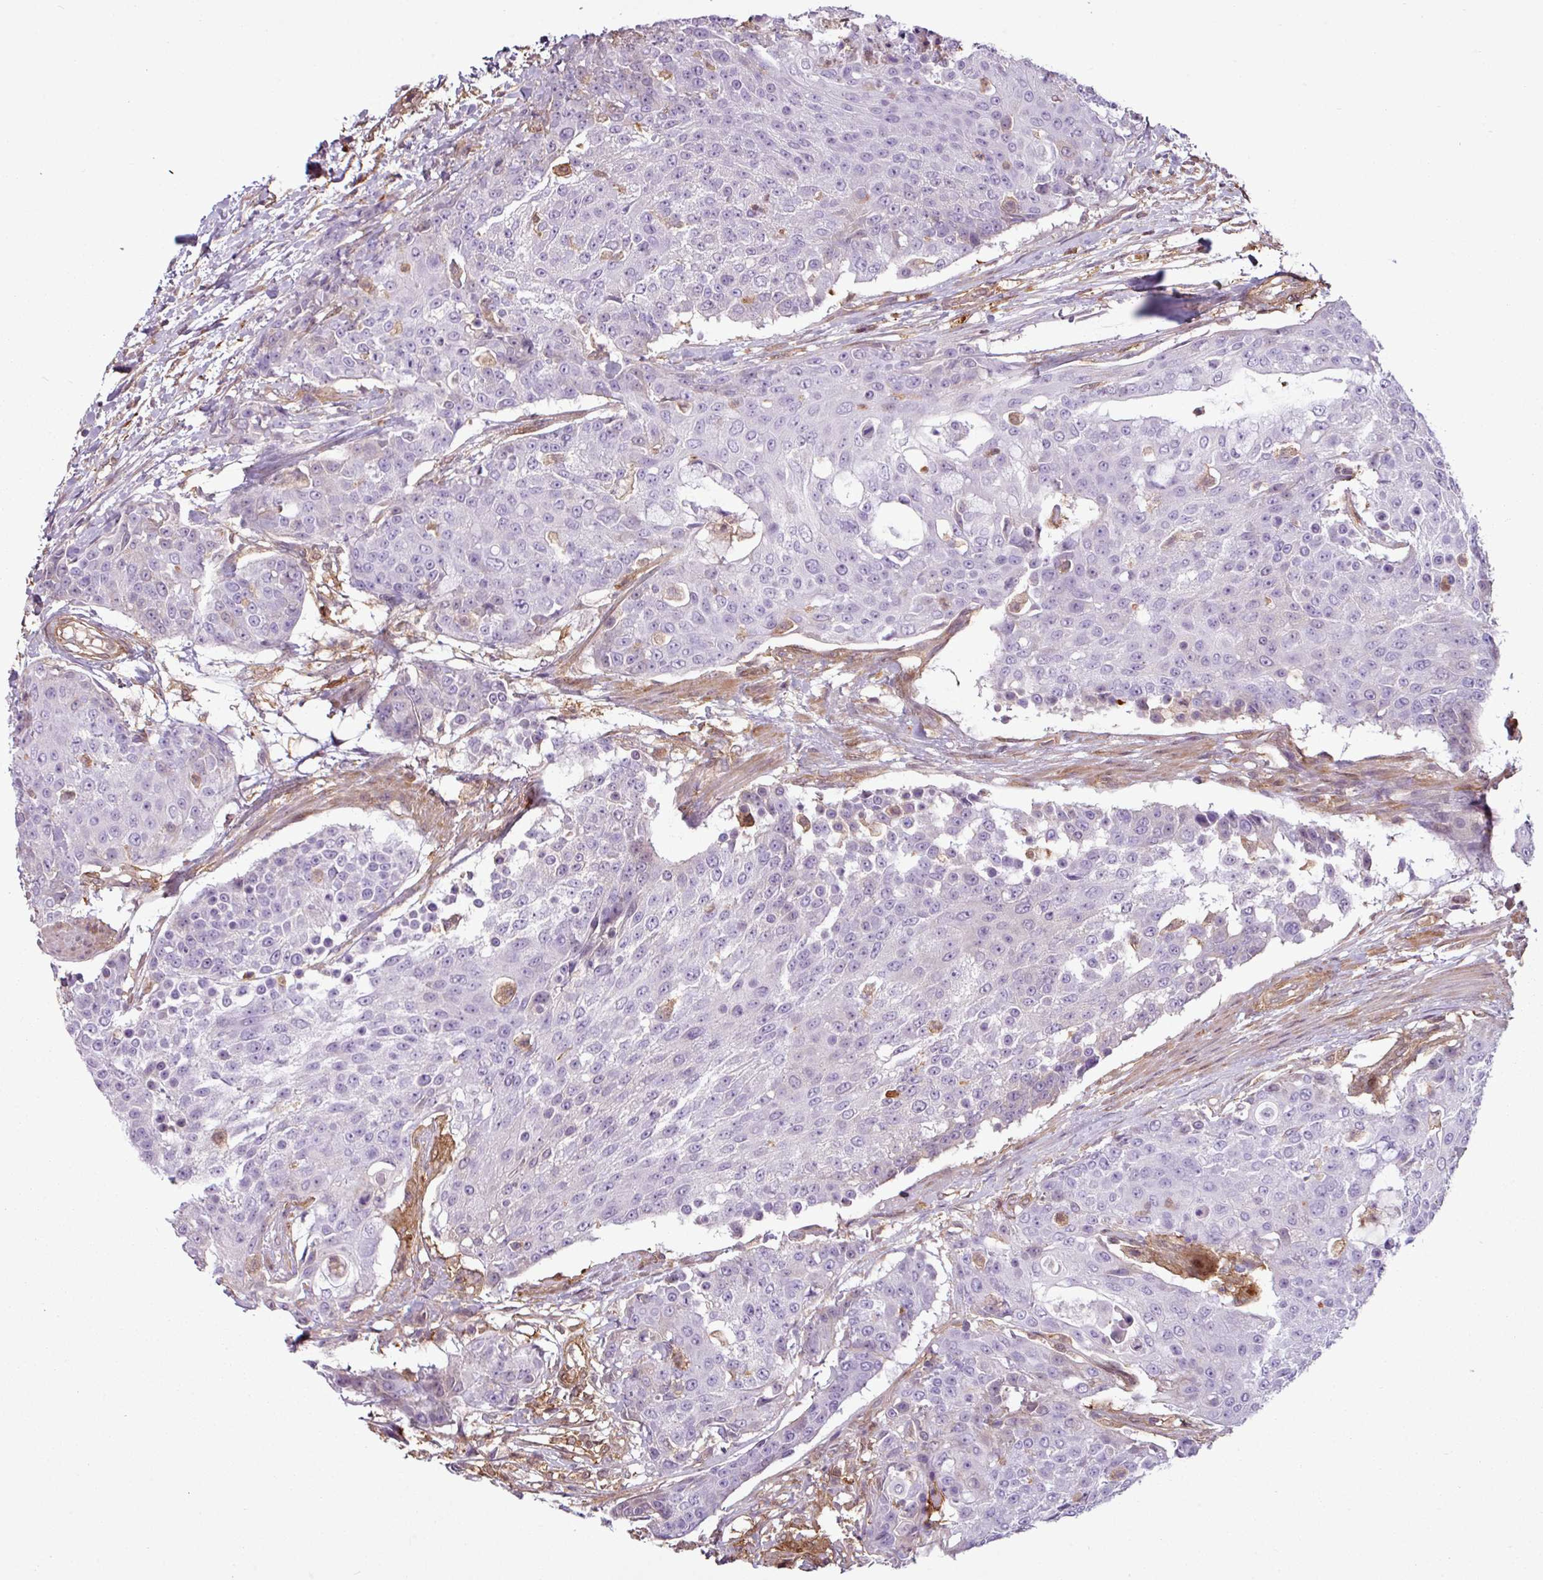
{"staining": {"intensity": "negative", "quantity": "none", "location": "none"}, "tissue": "urothelial cancer", "cell_type": "Tumor cells", "image_type": "cancer", "snomed": [{"axis": "morphology", "description": "Urothelial carcinoma, High grade"}, {"axis": "topography", "description": "Urinary bladder"}], "caption": "The immunohistochemistry (IHC) micrograph has no significant expression in tumor cells of urothelial cancer tissue.", "gene": "SH3BGRL", "patient": {"sex": "female", "age": 63}}